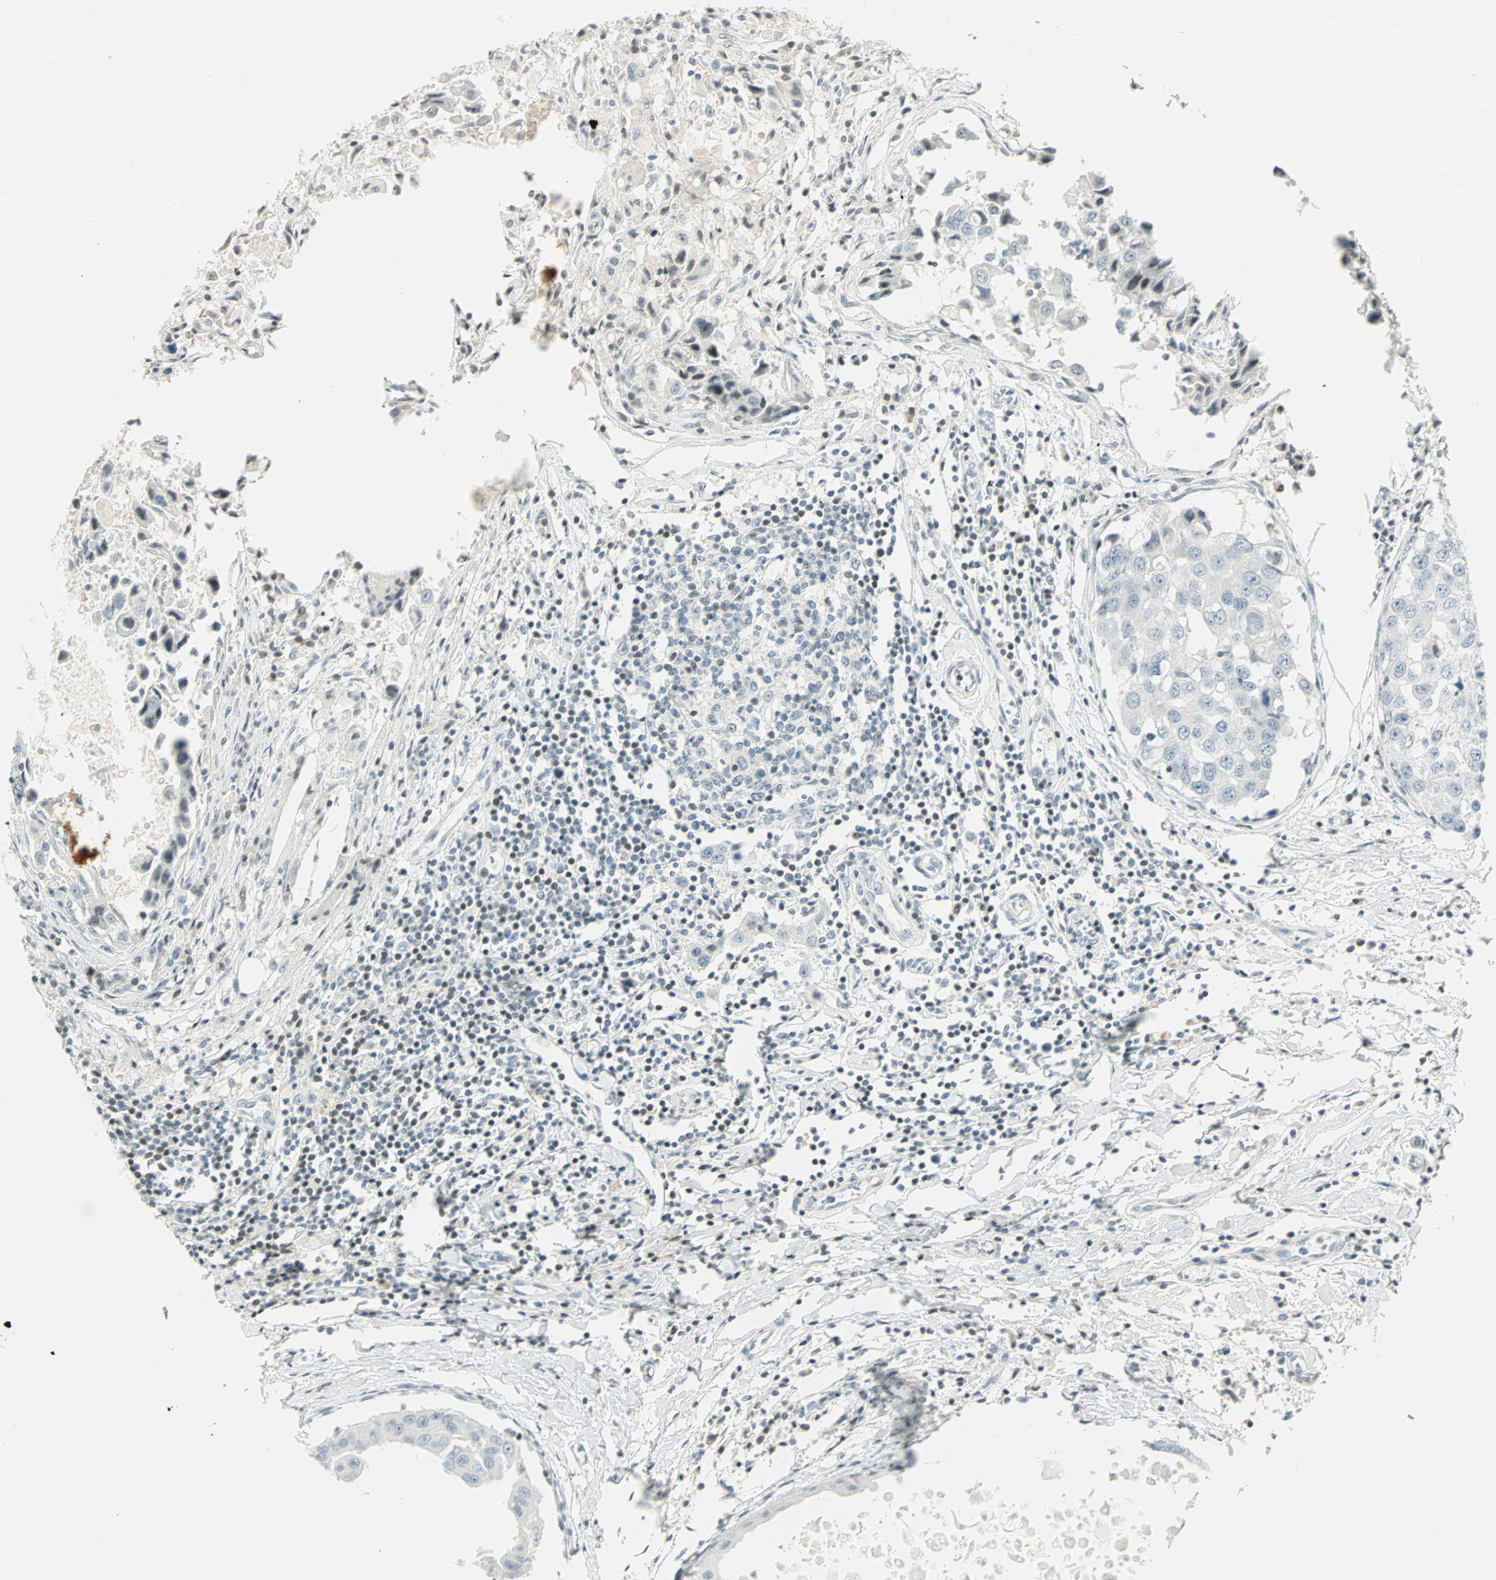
{"staining": {"intensity": "weak", "quantity": "<25%", "location": "nuclear"}, "tissue": "breast cancer", "cell_type": "Tumor cells", "image_type": "cancer", "snomed": [{"axis": "morphology", "description": "Duct carcinoma"}, {"axis": "topography", "description": "Breast"}], "caption": "Histopathology image shows no significant protein staining in tumor cells of breast cancer. (Brightfield microscopy of DAB (3,3'-diaminobenzidine) IHC at high magnification).", "gene": "SMAD3", "patient": {"sex": "female", "age": 27}}